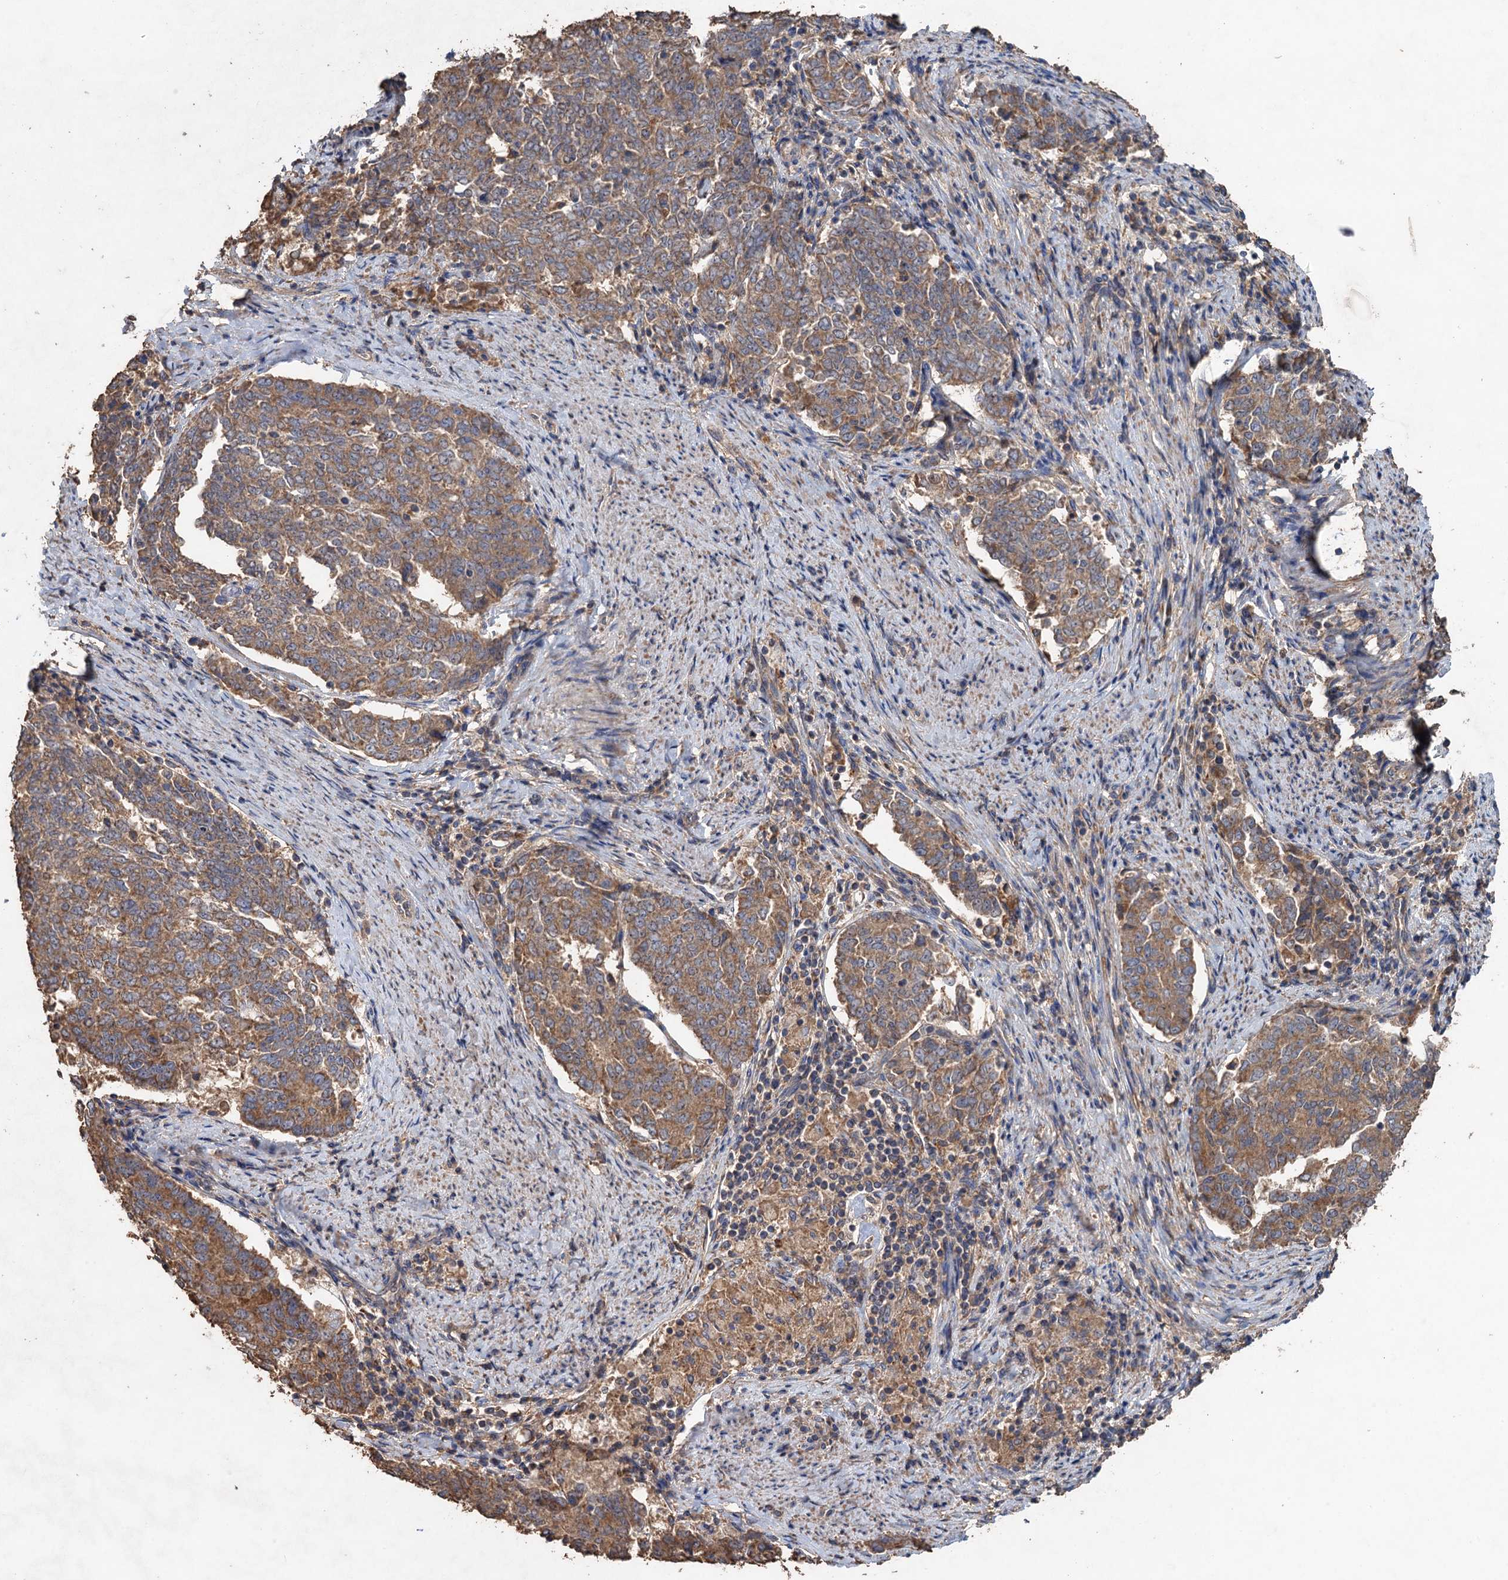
{"staining": {"intensity": "moderate", "quantity": ">75%", "location": "cytoplasmic/membranous"}, "tissue": "endometrial cancer", "cell_type": "Tumor cells", "image_type": "cancer", "snomed": [{"axis": "morphology", "description": "Adenocarcinoma, NOS"}, {"axis": "topography", "description": "Endometrium"}], "caption": "This photomicrograph reveals endometrial cancer (adenocarcinoma) stained with immunohistochemistry (IHC) to label a protein in brown. The cytoplasmic/membranous of tumor cells show moderate positivity for the protein. Nuclei are counter-stained blue.", "gene": "SCUBE3", "patient": {"sex": "female", "age": 80}}